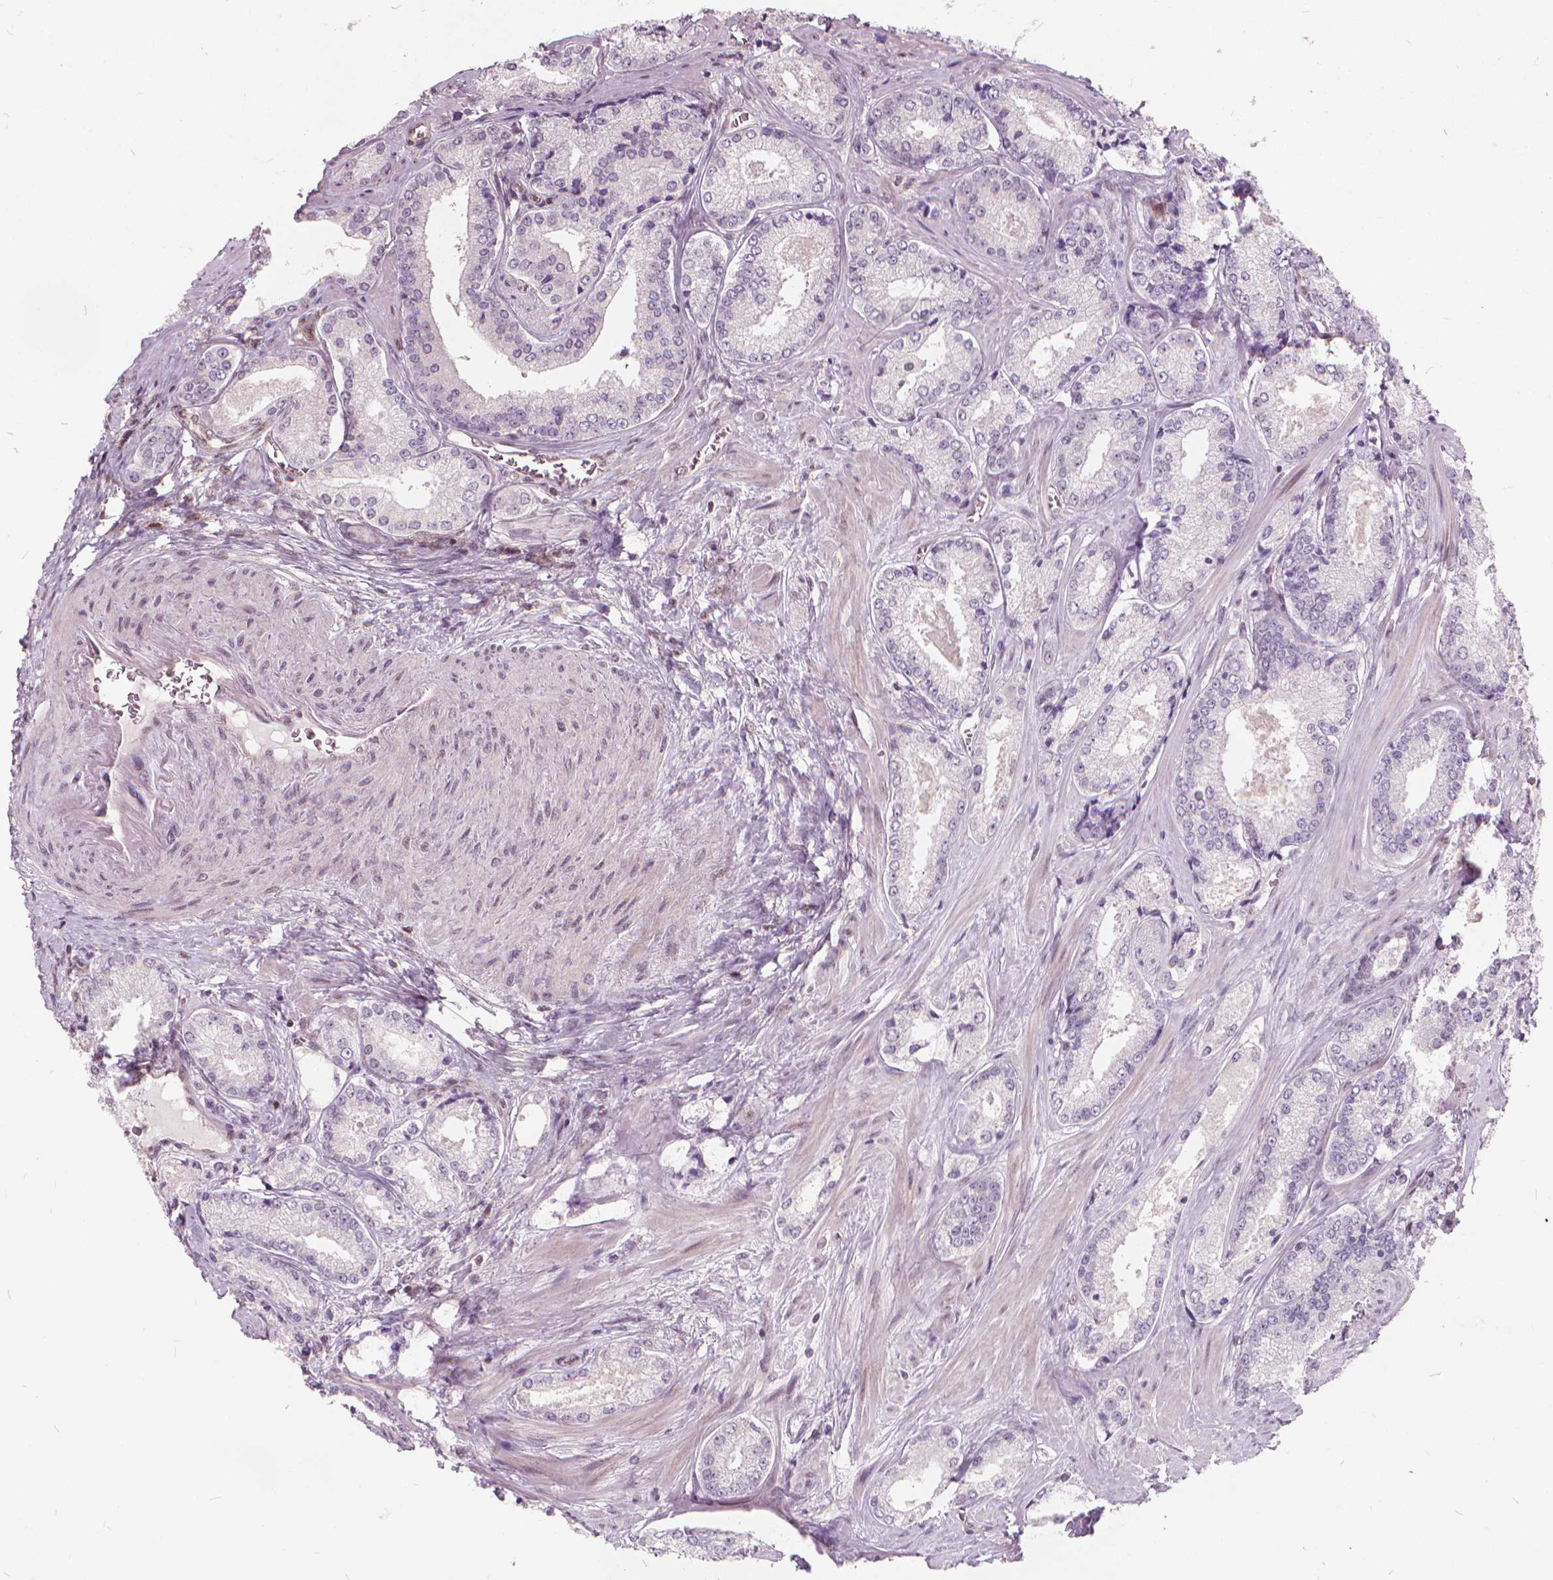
{"staining": {"intensity": "negative", "quantity": "none", "location": "none"}, "tissue": "prostate cancer", "cell_type": "Tumor cells", "image_type": "cancer", "snomed": [{"axis": "morphology", "description": "Adenocarcinoma, Low grade"}, {"axis": "topography", "description": "Prostate"}], "caption": "Tumor cells show no significant protein staining in prostate low-grade adenocarcinoma. (Brightfield microscopy of DAB immunohistochemistry at high magnification).", "gene": "STAT5B", "patient": {"sex": "male", "age": 56}}